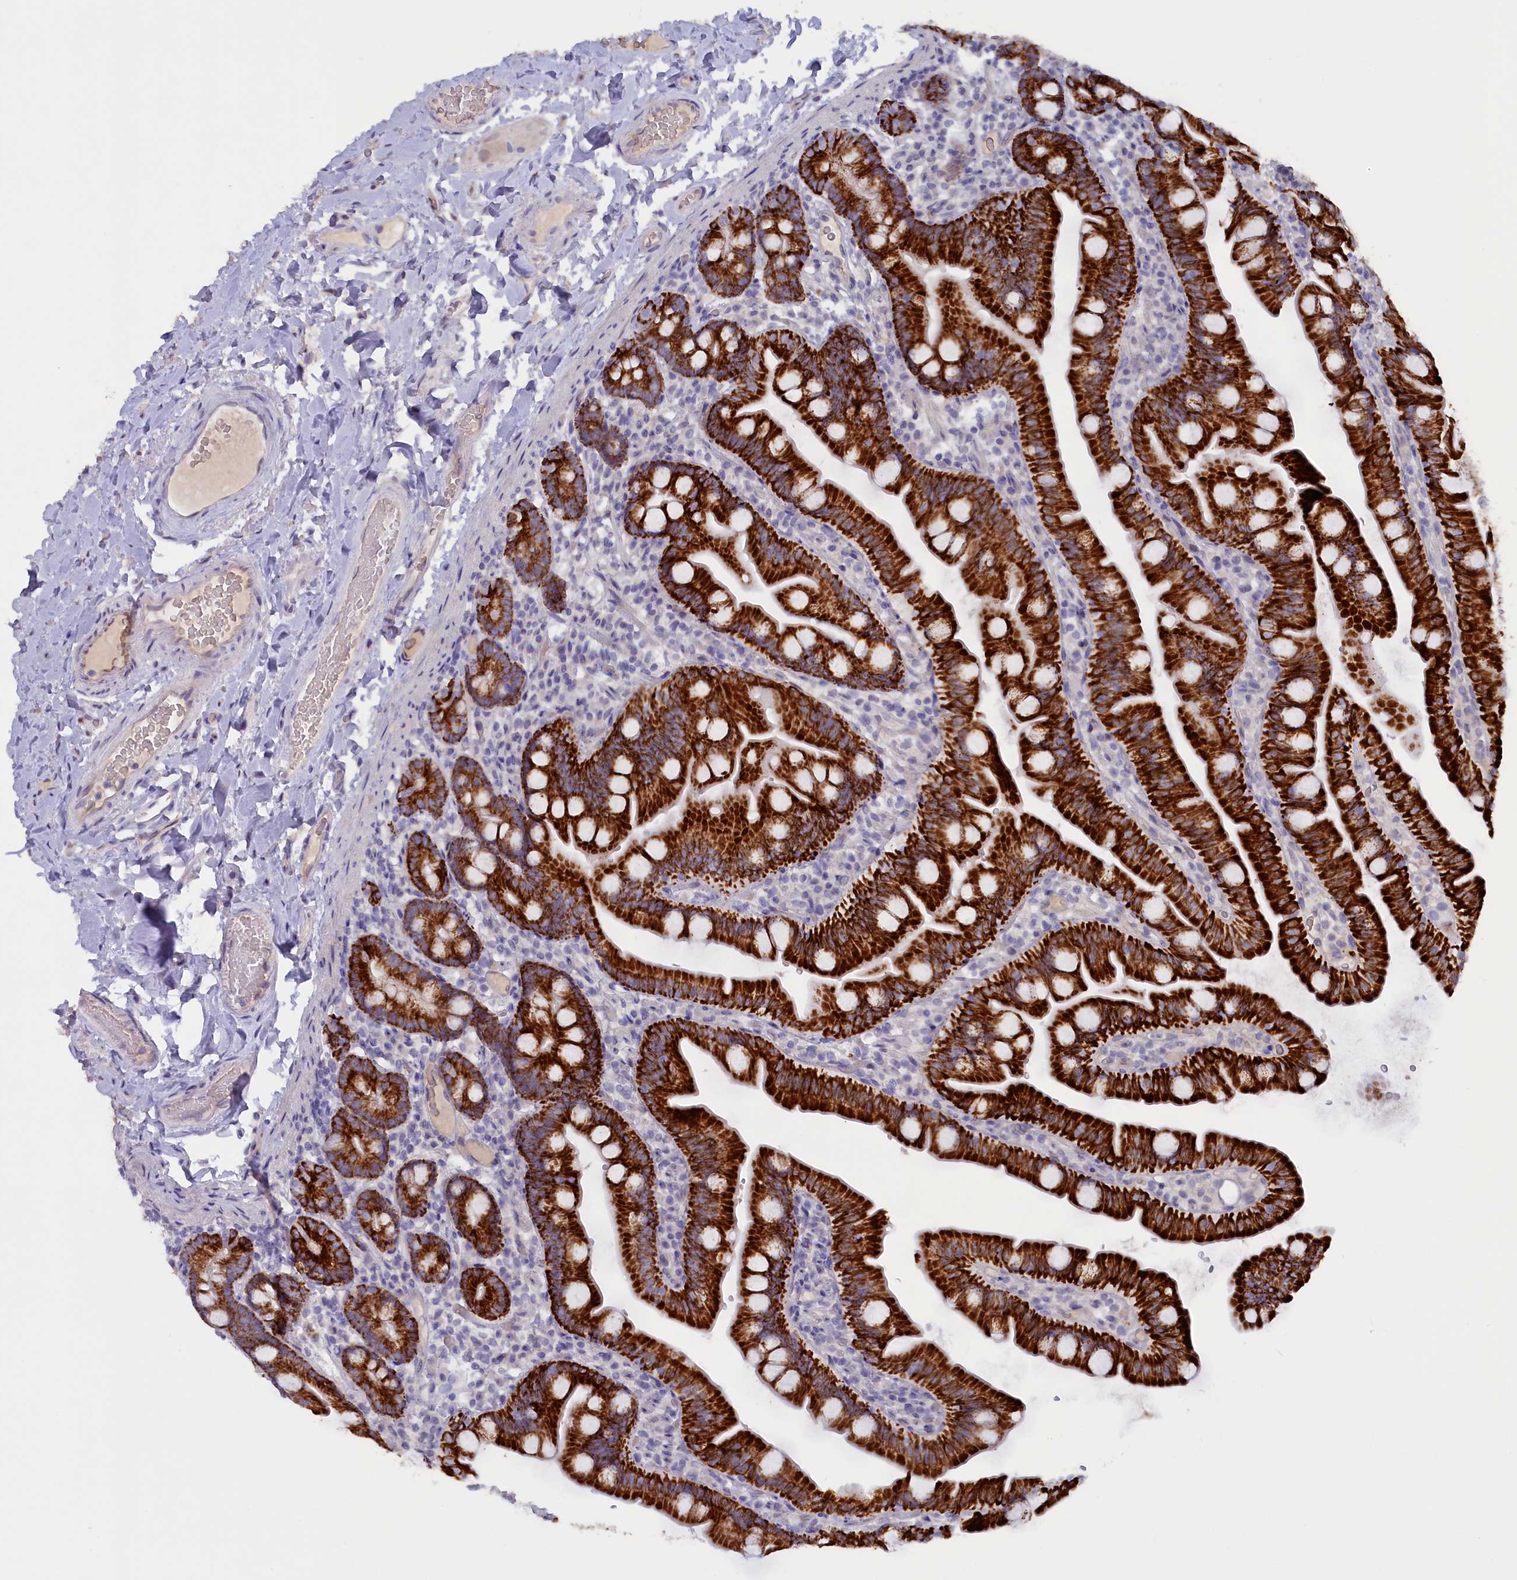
{"staining": {"intensity": "strong", "quantity": ">75%", "location": "cytoplasmic/membranous"}, "tissue": "small intestine", "cell_type": "Glandular cells", "image_type": "normal", "snomed": [{"axis": "morphology", "description": "Normal tissue, NOS"}, {"axis": "topography", "description": "Small intestine"}], "caption": "Protein expression analysis of benign human small intestine reveals strong cytoplasmic/membranous expression in about >75% of glandular cells. The protein of interest is stained brown, and the nuclei are stained in blue (DAB (3,3'-diaminobenzidine) IHC with brightfield microscopy, high magnification).", "gene": "ZSWIM4", "patient": {"sex": "female", "age": 68}}